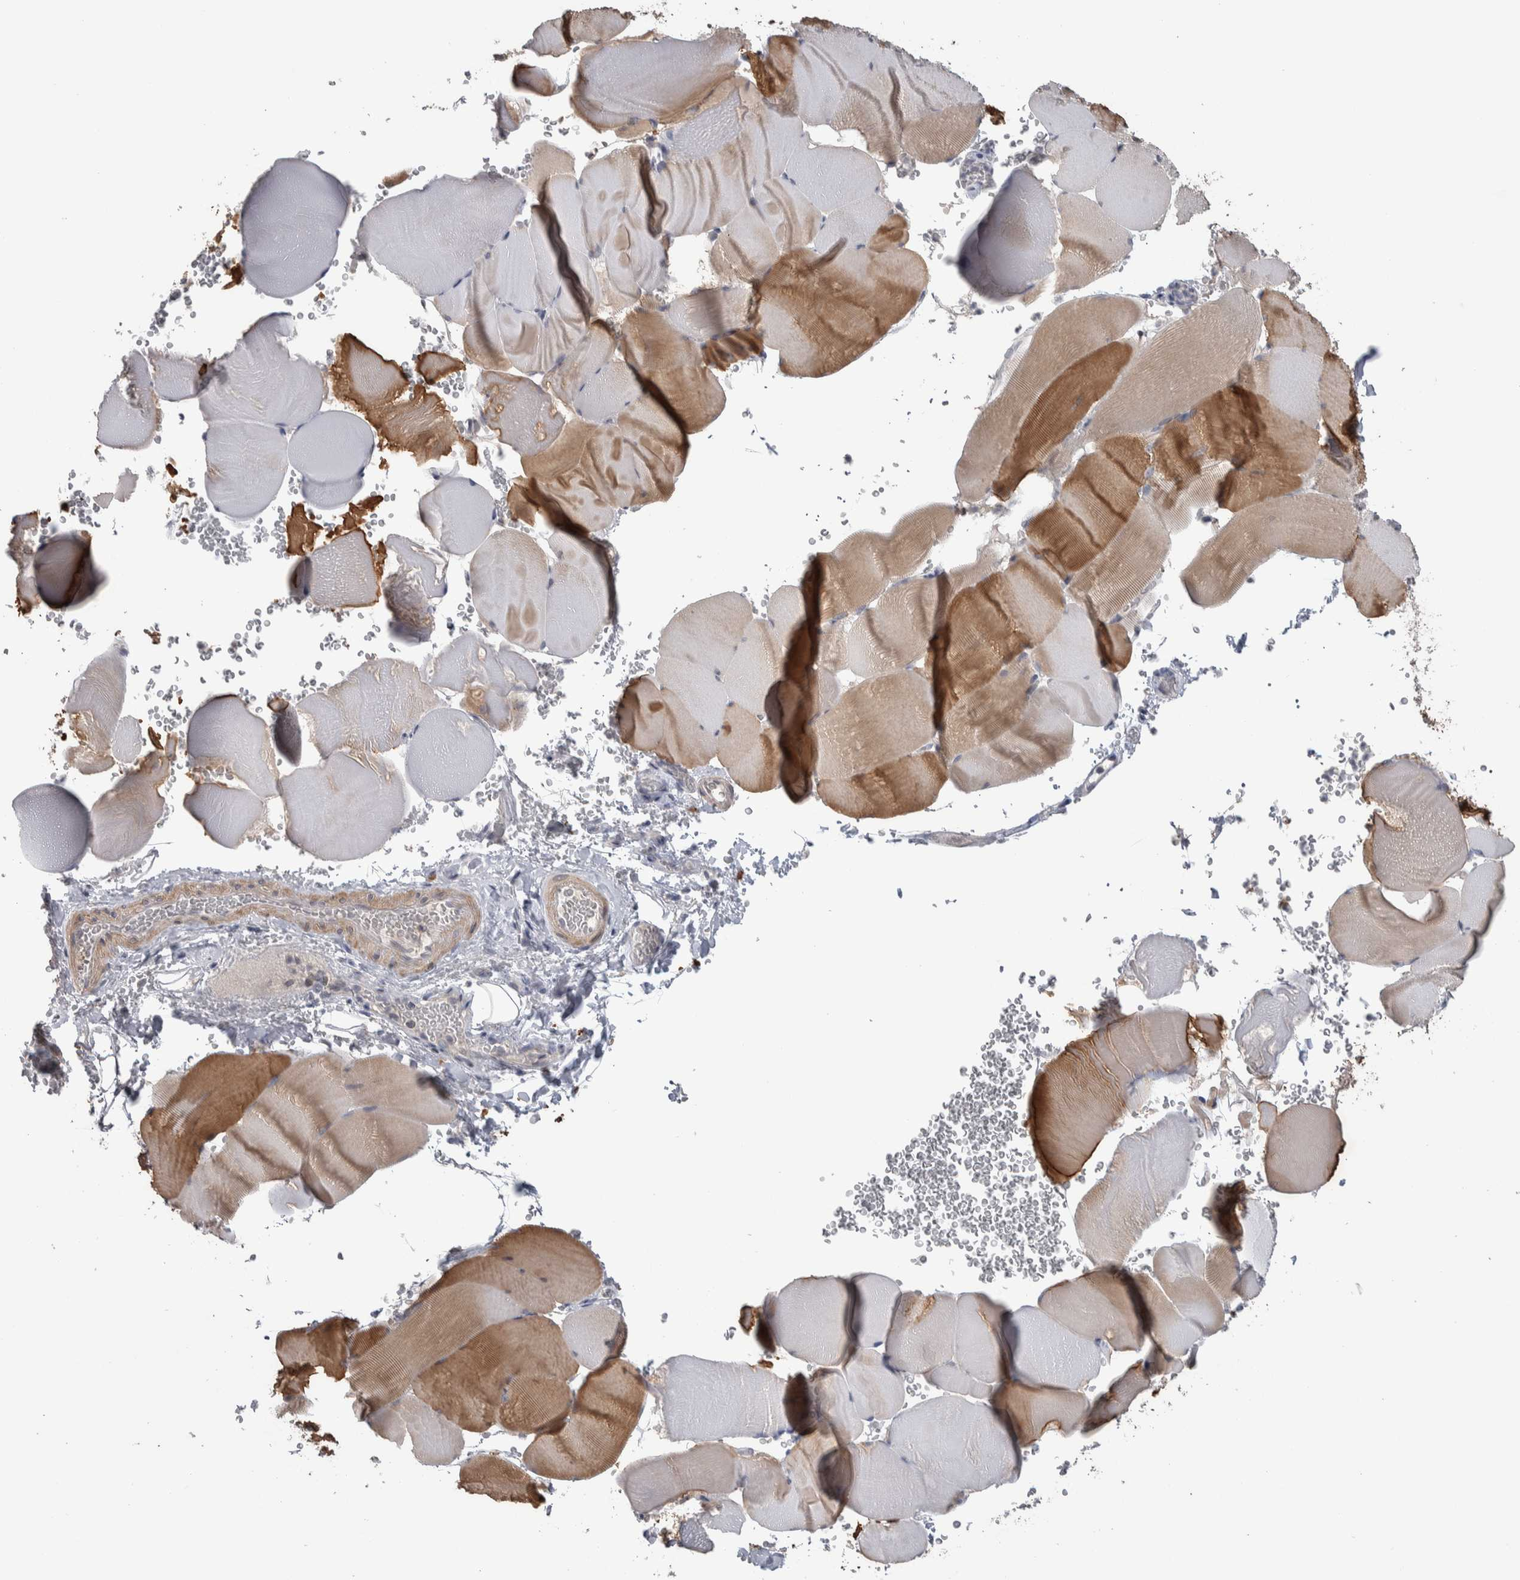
{"staining": {"intensity": "moderate", "quantity": "25%-75%", "location": "cytoplasmic/membranous"}, "tissue": "skeletal muscle", "cell_type": "Myocytes", "image_type": "normal", "snomed": [{"axis": "morphology", "description": "Normal tissue, NOS"}, {"axis": "topography", "description": "Skeletal muscle"}], "caption": "Myocytes display moderate cytoplasmic/membranous expression in approximately 25%-75% of cells in unremarkable skeletal muscle.", "gene": "CUL2", "patient": {"sex": "male", "age": 62}}